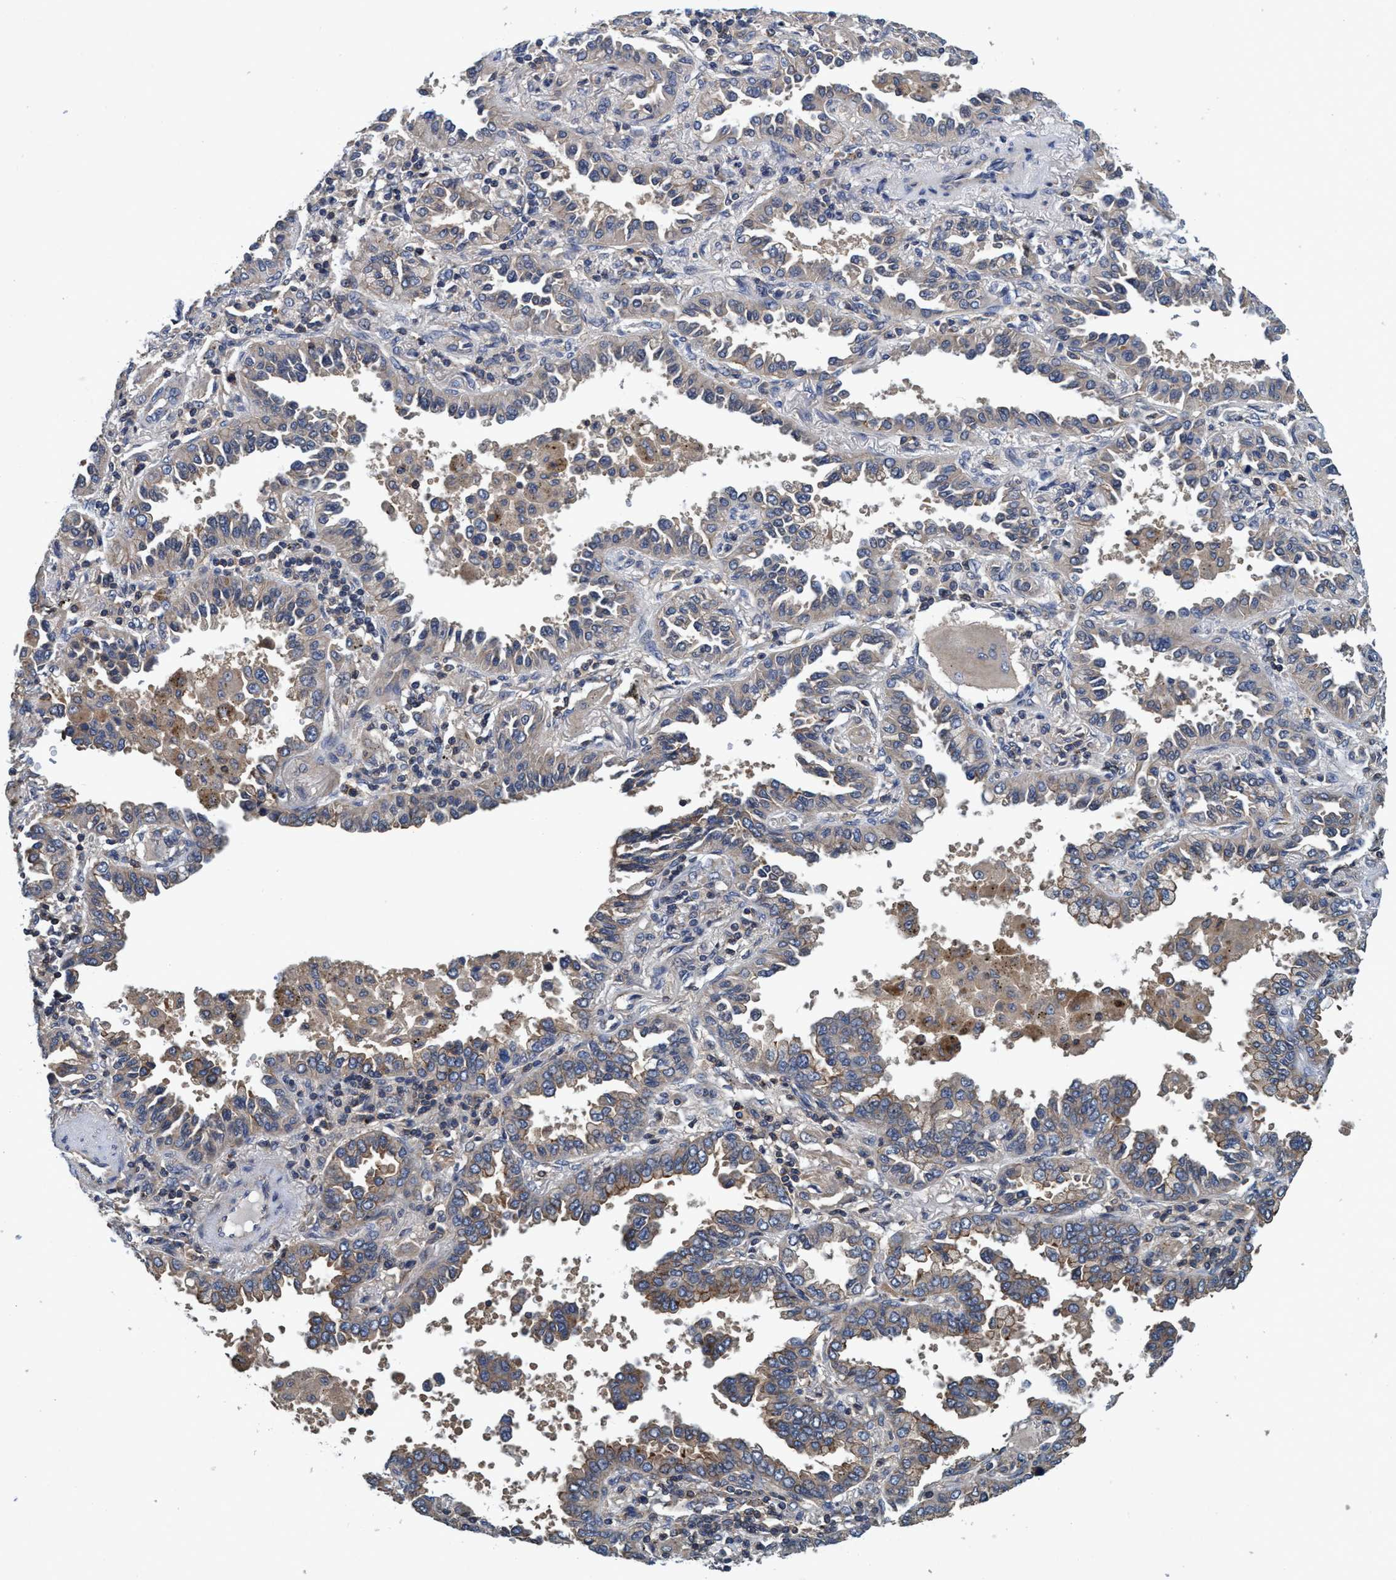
{"staining": {"intensity": "weak", "quantity": "25%-75%", "location": "cytoplasmic/membranous"}, "tissue": "lung cancer", "cell_type": "Tumor cells", "image_type": "cancer", "snomed": [{"axis": "morphology", "description": "Normal tissue, NOS"}, {"axis": "morphology", "description": "Adenocarcinoma, NOS"}, {"axis": "topography", "description": "Lung"}], "caption": "The immunohistochemical stain shows weak cytoplasmic/membranous positivity in tumor cells of adenocarcinoma (lung) tissue.", "gene": "CALCOCO2", "patient": {"sex": "male", "age": 59}}